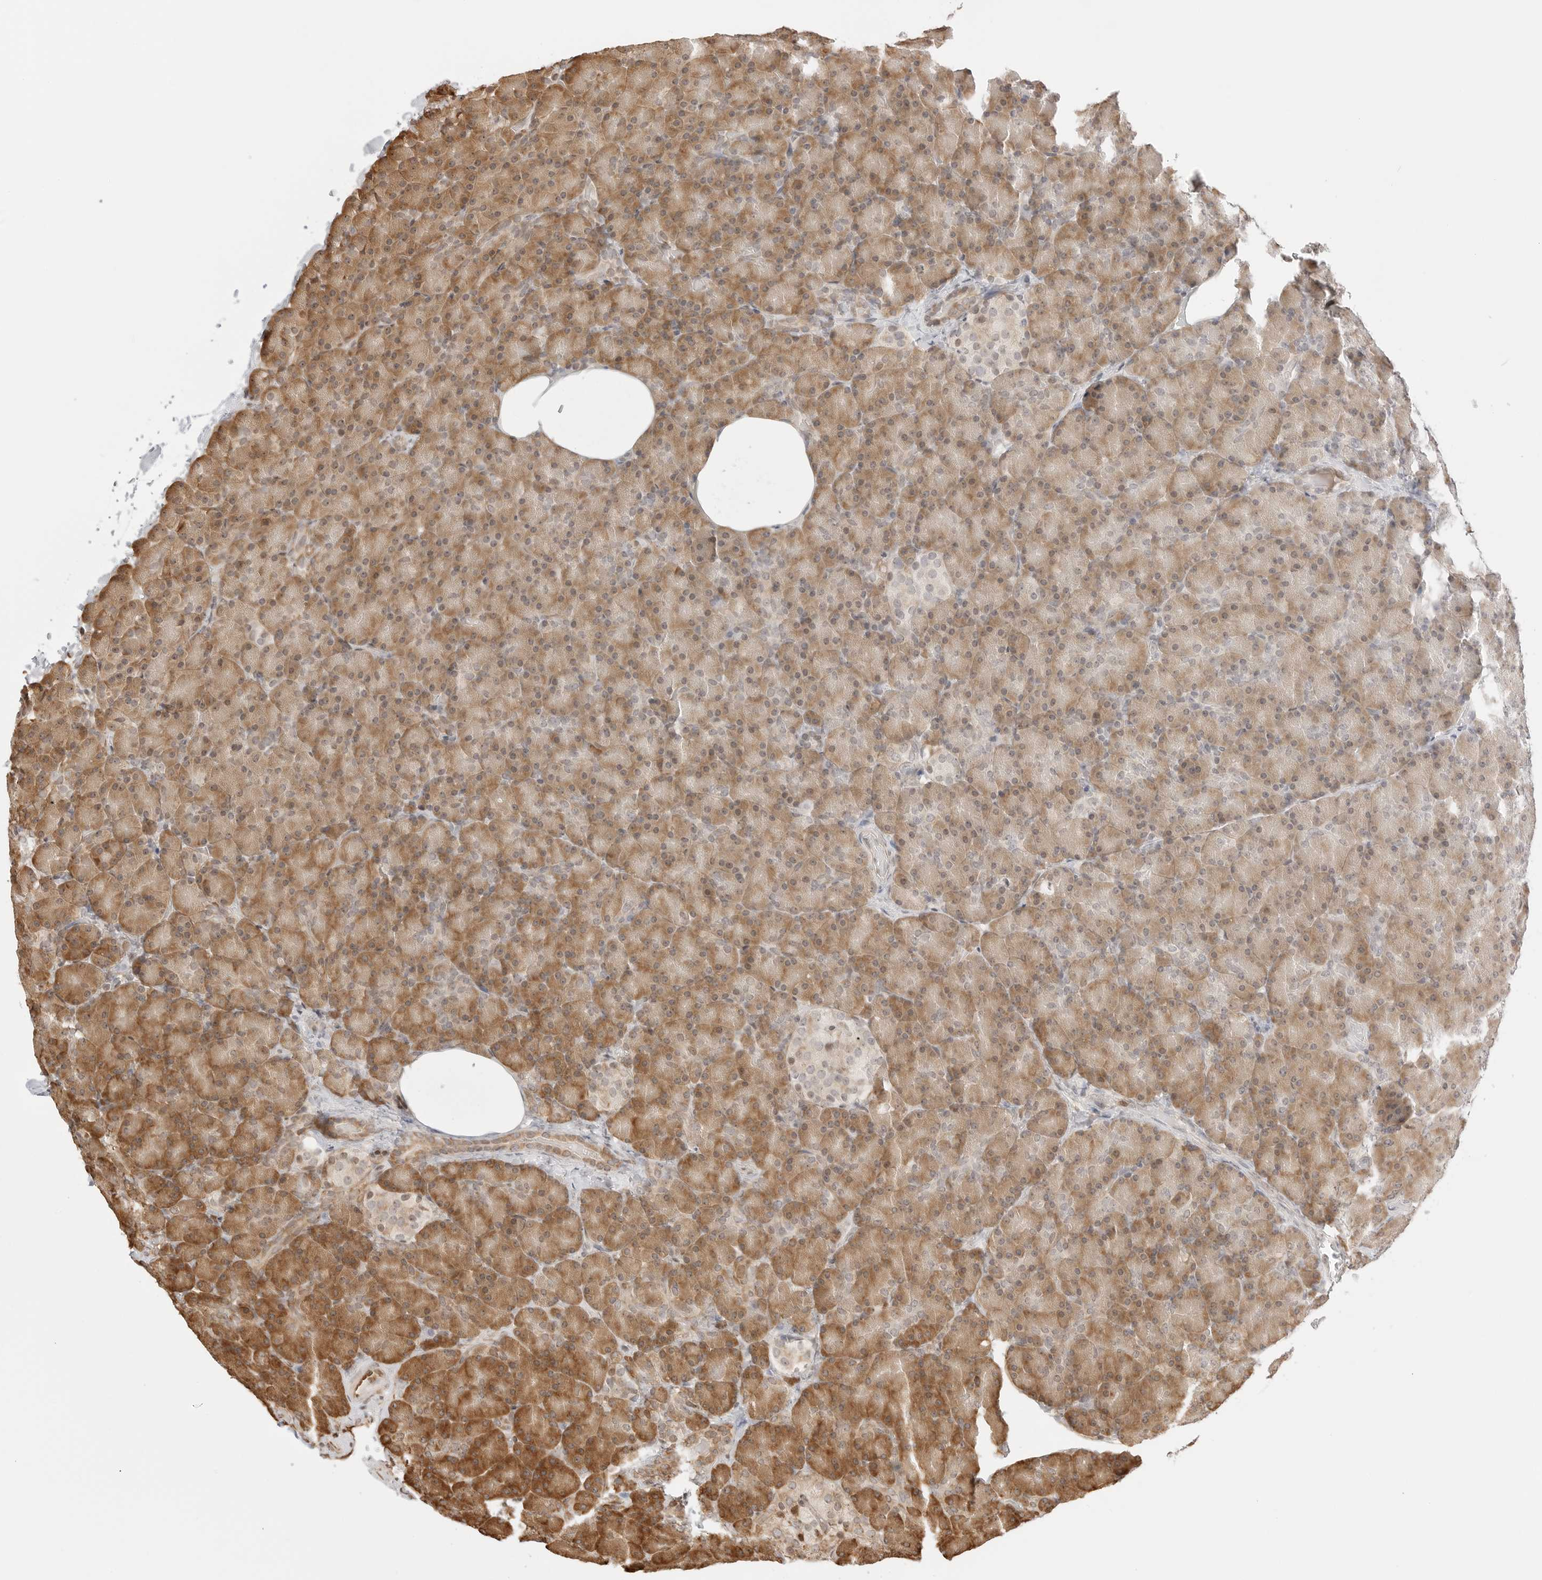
{"staining": {"intensity": "moderate", "quantity": ">75%", "location": "cytoplasmic/membranous"}, "tissue": "pancreas", "cell_type": "Exocrine glandular cells", "image_type": "normal", "snomed": [{"axis": "morphology", "description": "Normal tissue, NOS"}, {"axis": "topography", "description": "Pancreas"}], "caption": "A micrograph of human pancreas stained for a protein displays moderate cytoplasmic/membranous brown staining in exocrine glandular cells. (DAB = brown stain, brightfield microscopy at high magnification).", "gene": "FKBP14", "patient": {"sex": "female", "age": 43}}